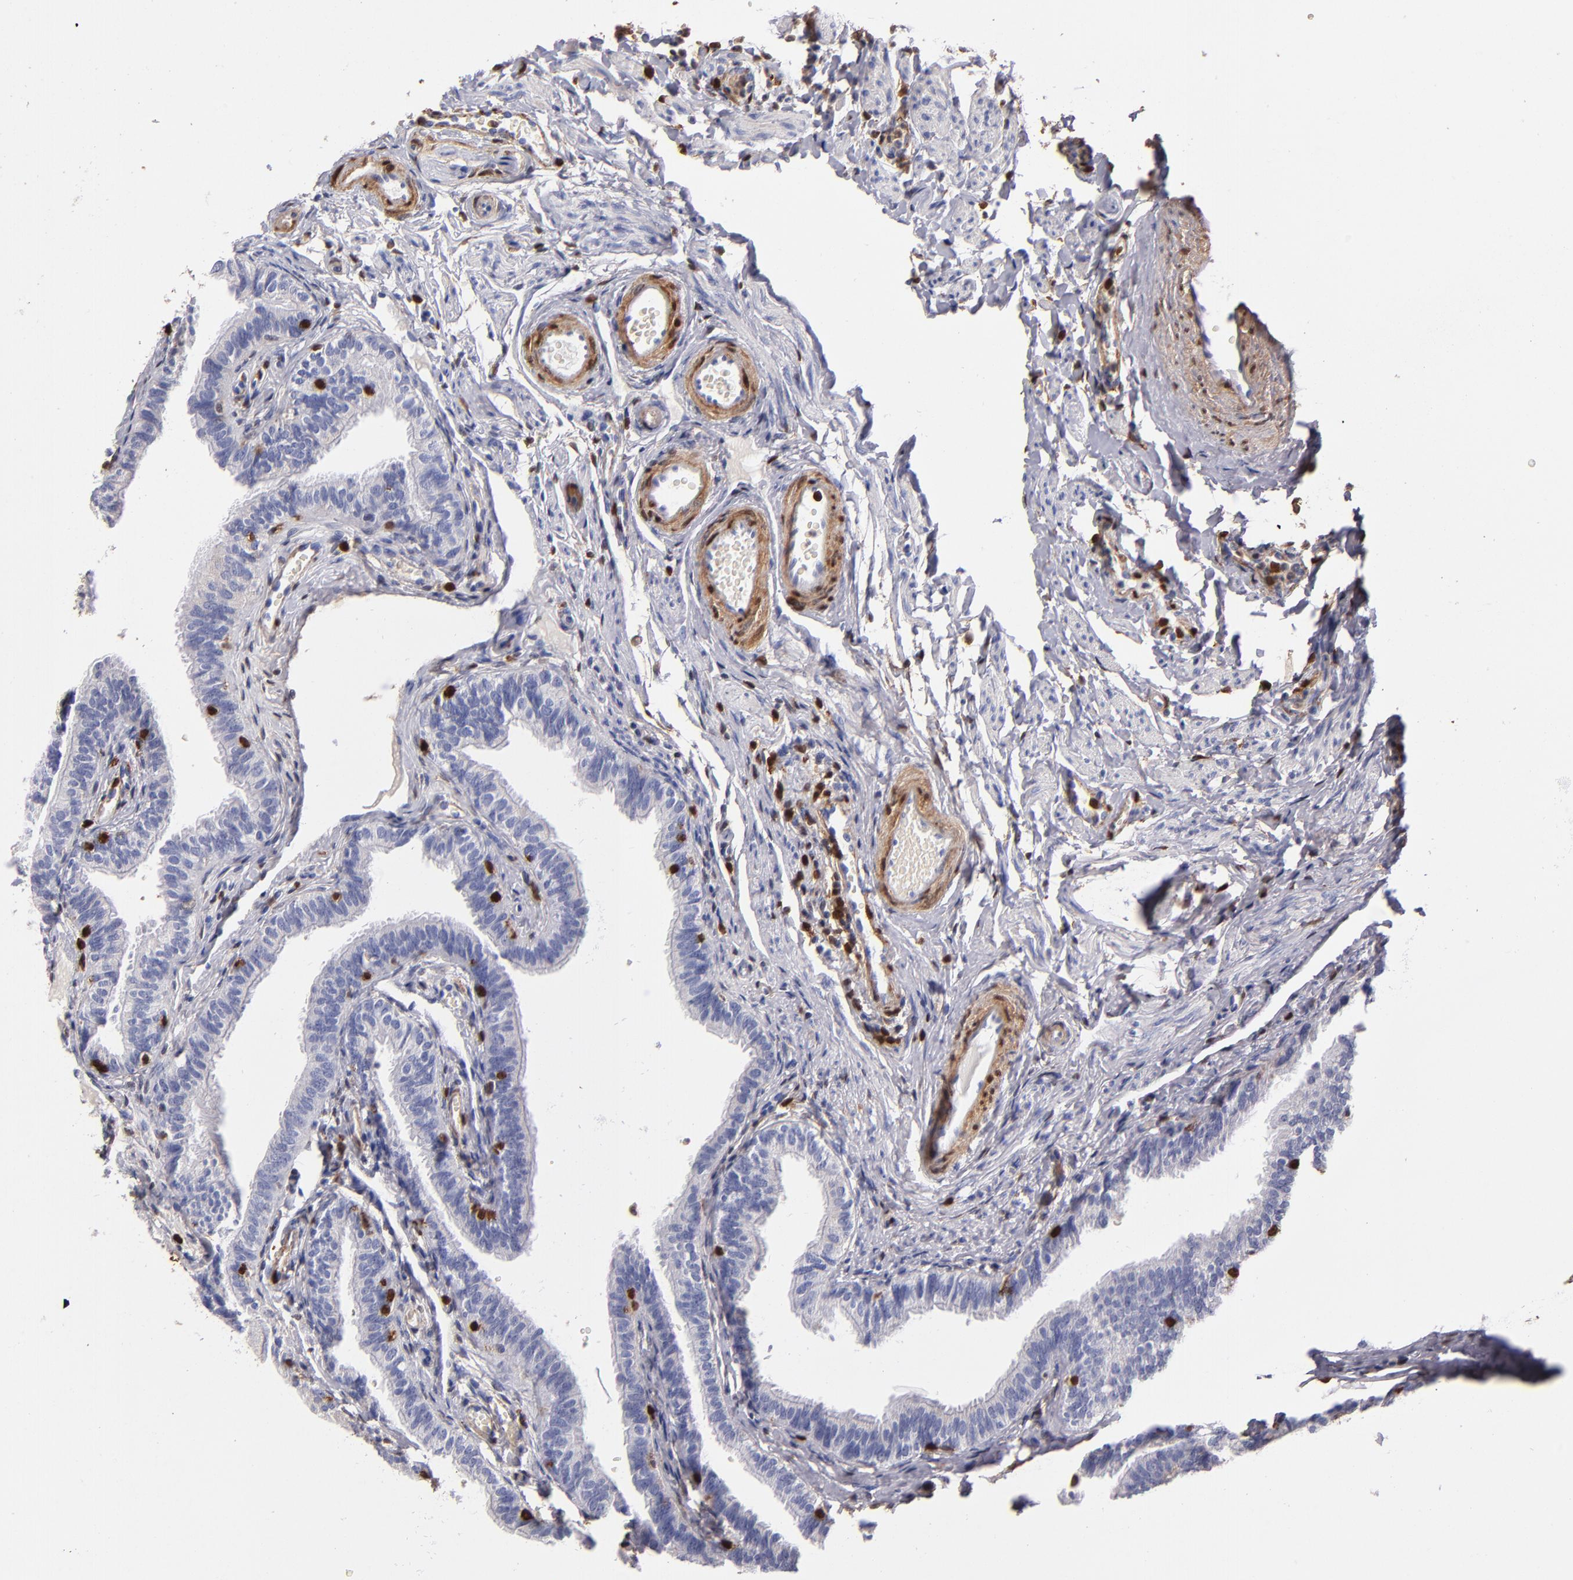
{"staining": {"intensity": "negative", "quantity": "none", "location": "none"}, "tissue": "fallopian tube", "cell_type": "Glandular cells", "image_type": "normal", "snomed": [{"axis": "morphology", "description": "Normal tissue, NOS"}, {"axis": "morphology", "description": "Dermoid, NOS"}, {"axis": "topography", "description": "Fallopian tube"}], "caption": "Glandular cells show no significant protein expression in unremarkable fallopian tube. (Brightfield microscopy of DAB IHC at high magnification).", "gene": "S100A4", "patient": {"sex": "female", "age": 33}}